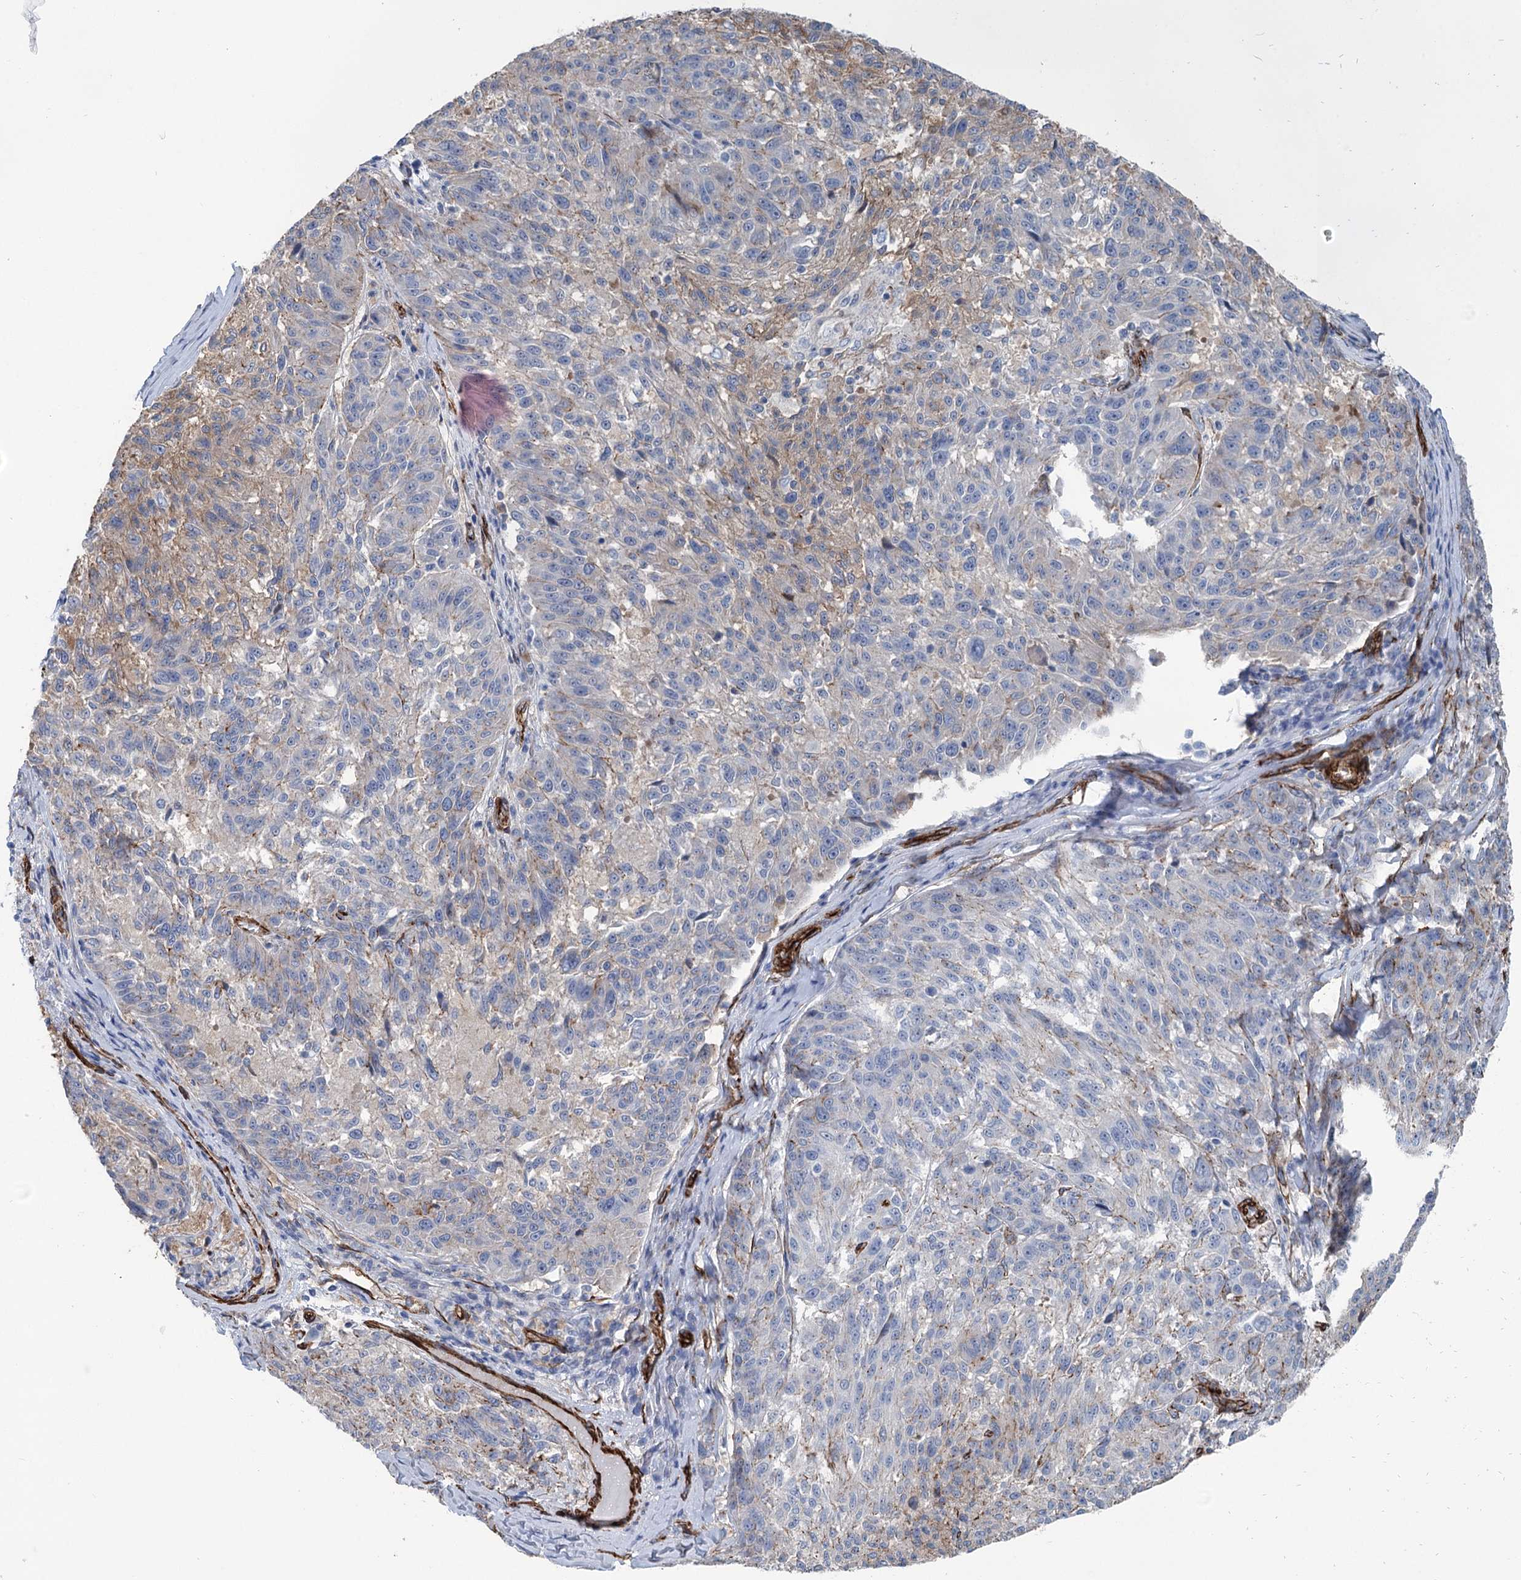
{"staining": {"intensity": "negative", "quantity": "none", "location": "none"}, "tissue": "melanoma", "cell_type": "Tumor cells", "image_type": "cancer", "snomed": [{"axis": "morphology", "description": "Malignant melanoma, NOS"}, {"axis": "topography", "description": "Skin"}], "caption": "Protein analysis of melanoma exhibits no significant staining in tumor cells.", "gene": "IQSEC1", "patient": {"sex": "male", "age": 53}}